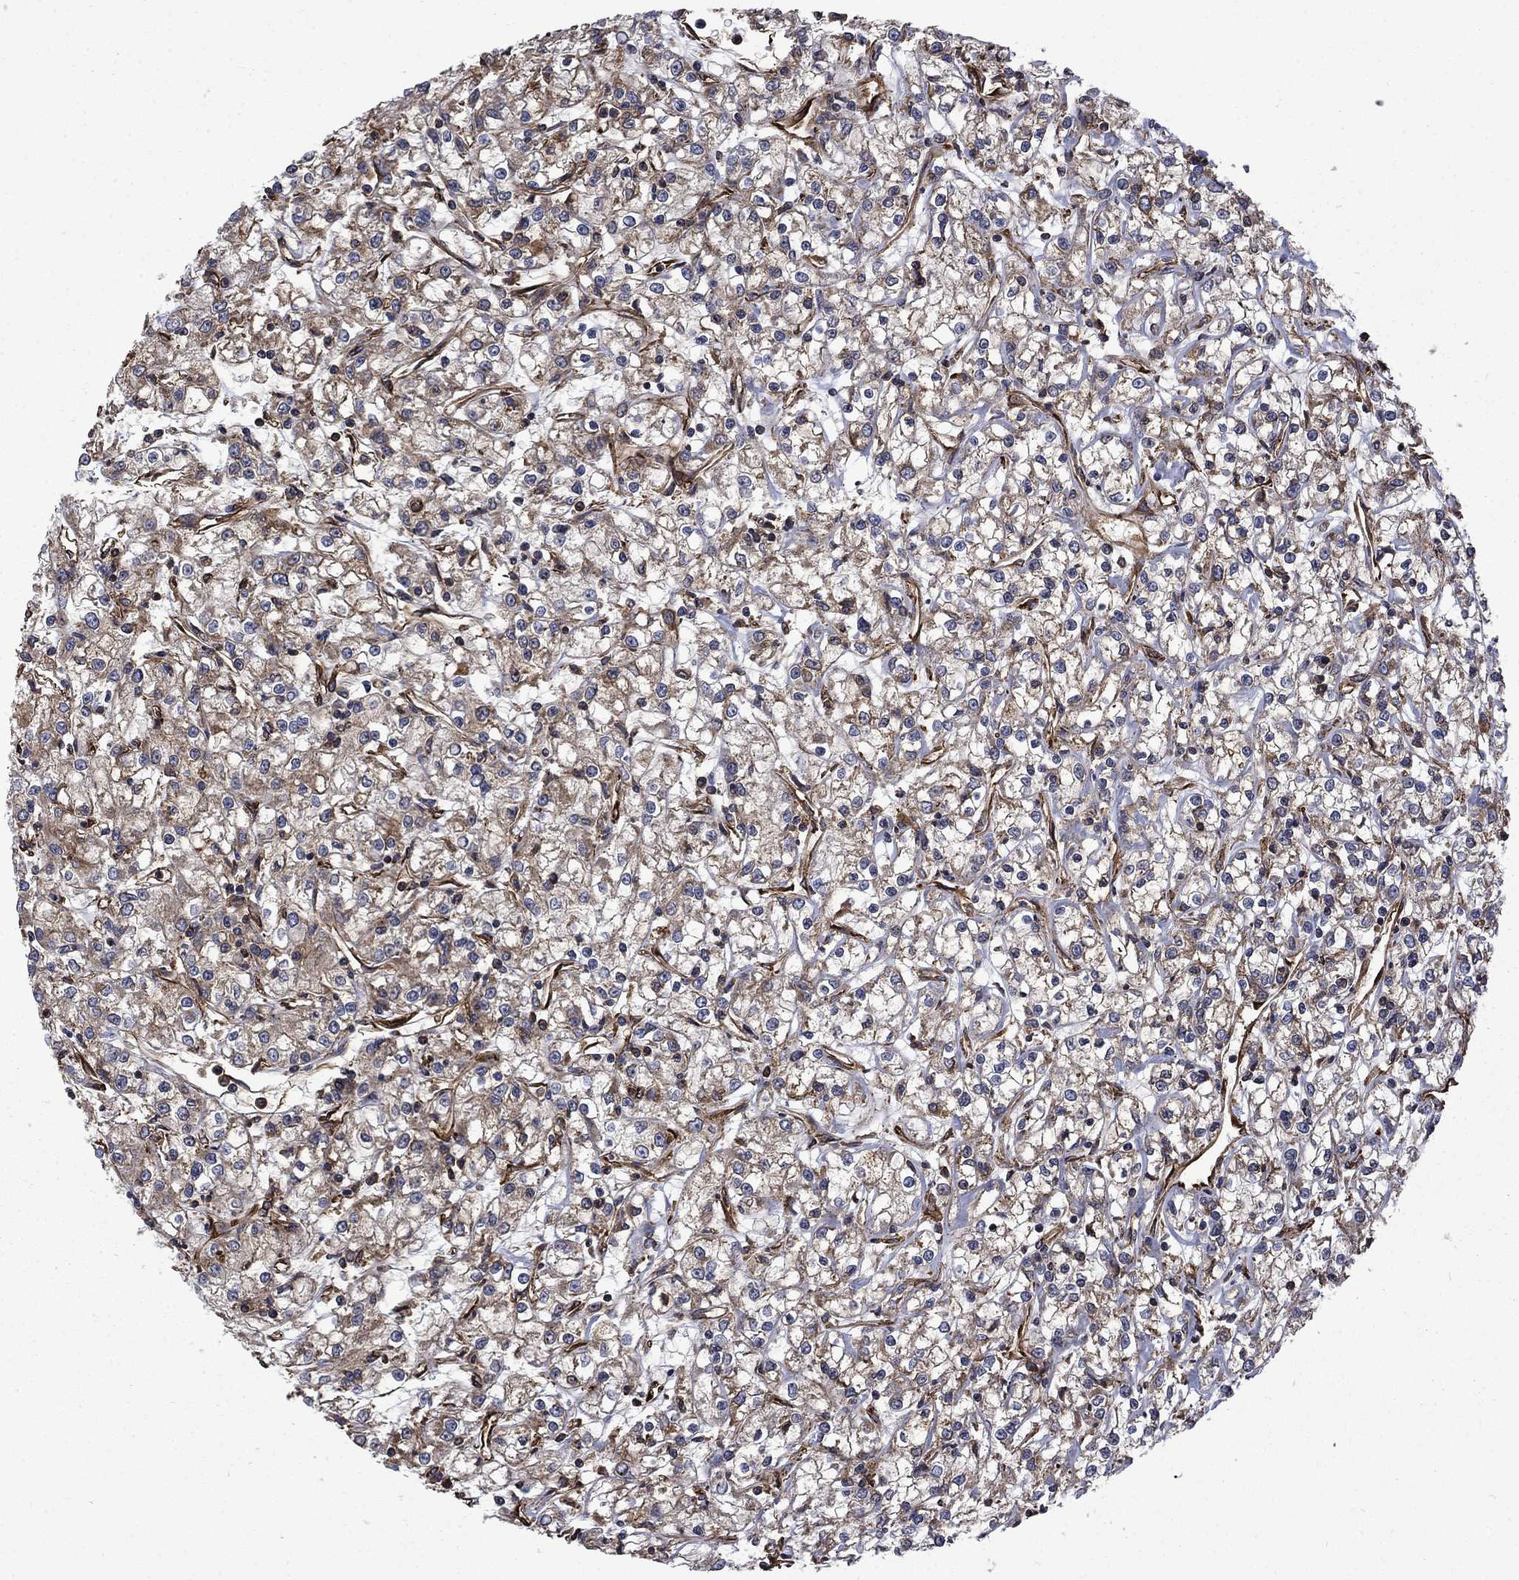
{"staining": {"intensity": "moderate", "quantity": "<25%", "location": "cytoplasmic/membranous"}, "tissue": "renal cancer", "cell_type": "Tumor cells", "image_type": "cancer", "snomed": [{"axis": "morphology", "description": "Adenocarcinoma, NOS"}, {"axis": "topography", "description": "Kidney"}], "caption": "Human renal adenocarcinoma stained for a protein (brown) displays moderate cytoplasmic/membranous positive positivity in about <25% of tumor cells.", "gene": "CUTC", "patient": {"sex": "female", "age": 59}}